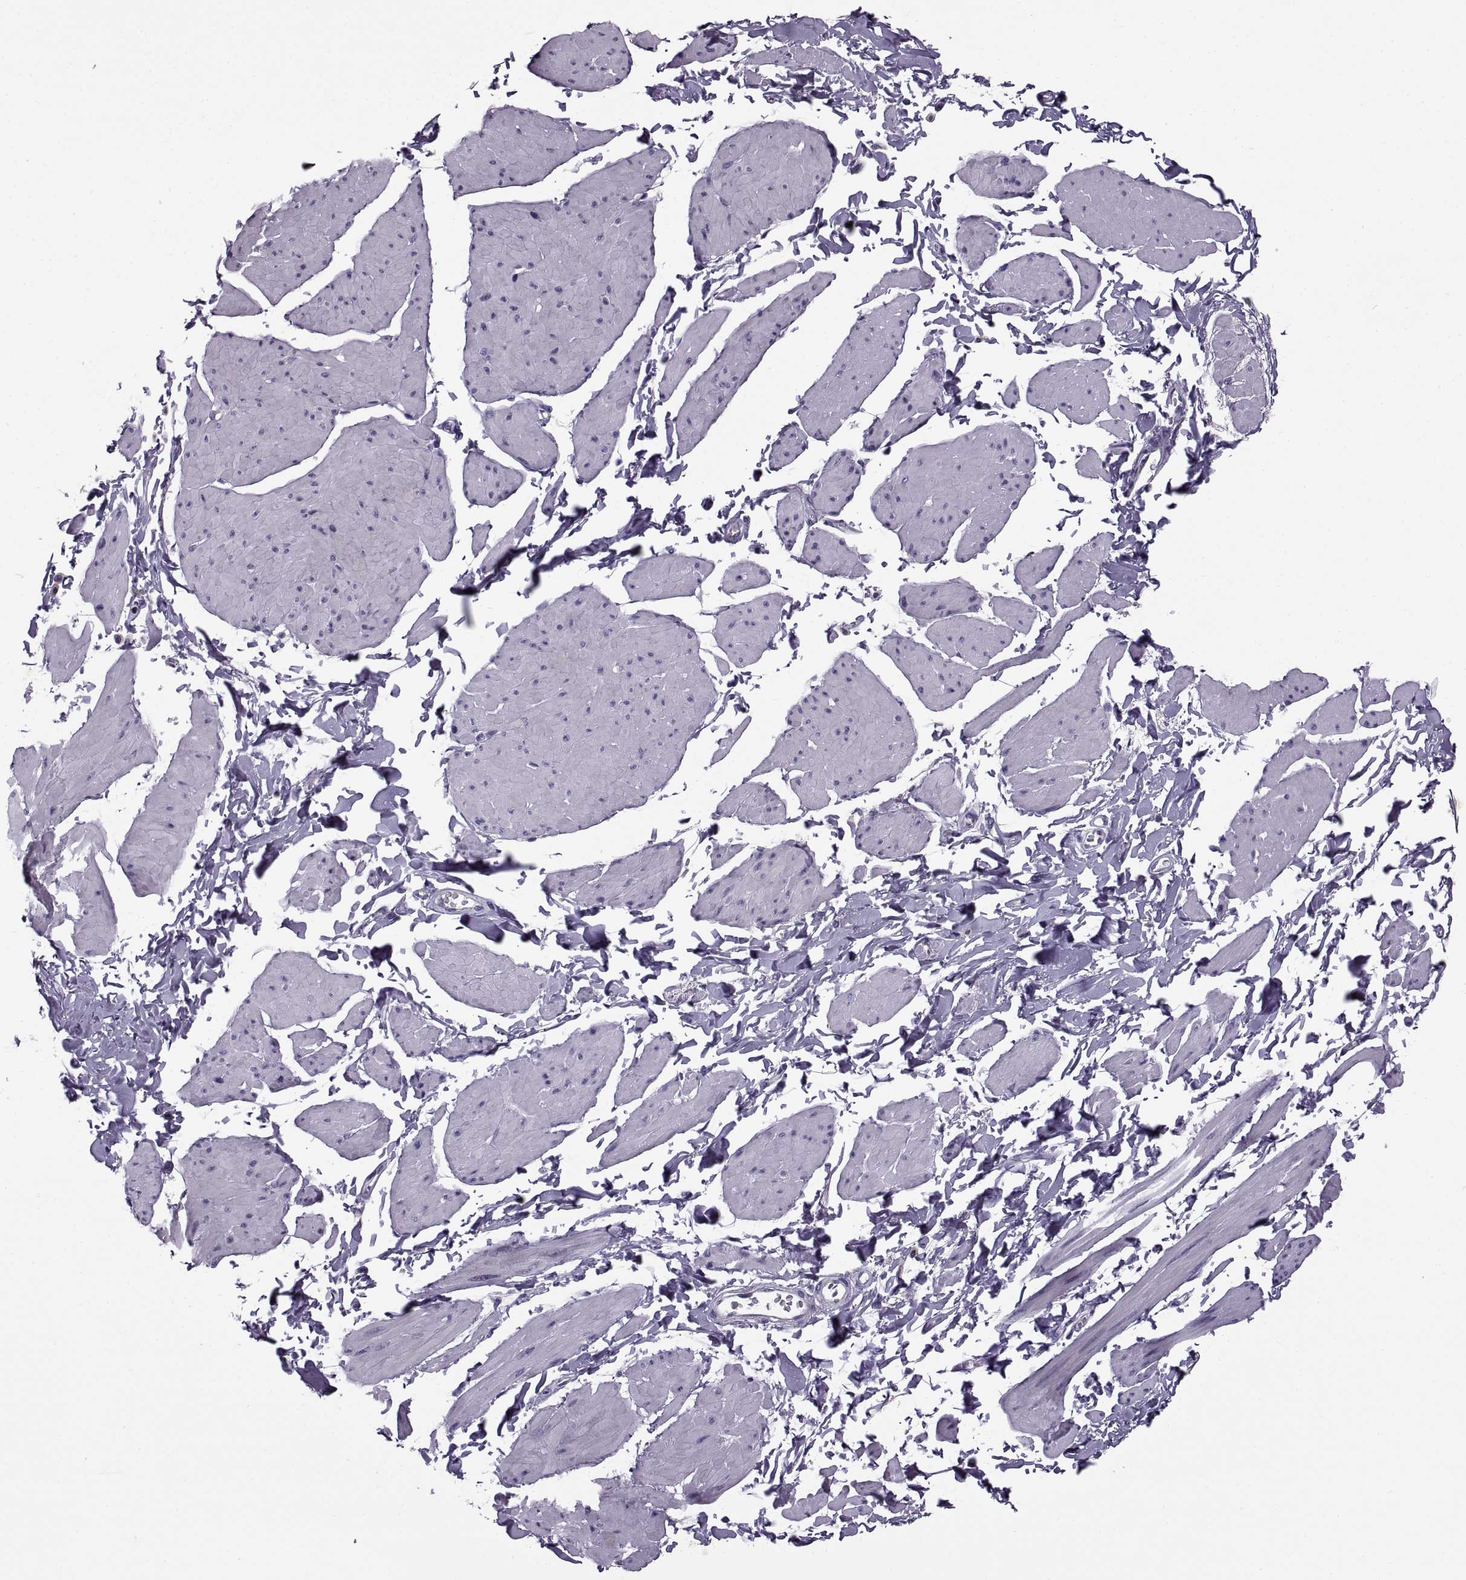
{"staining": {"intensity": "negative", "quantity": "none", "location": "none"}, "tissue": "smooth muscle", "cell_type": "Smooth muscle cells", "image_type": "normal", "snomed": [{"axis": "morphology", "description": "Normal tissue, NOS"}, {"axis": "topography", "description": "Adipose tissue"}, {"axis": "topography", "description": "Smooth muscle"}, {"axis": "topography", "description": "Peripheral nerve tissue"}], "caption": "DAB (3,3'-diaminobenzidine) immunohistochemical staining of benign human smooth muscle exhibits no significant staining in smooth muscle cells.", "gene": "CALCR", "patient": {"sex": "male", "age": 83}}